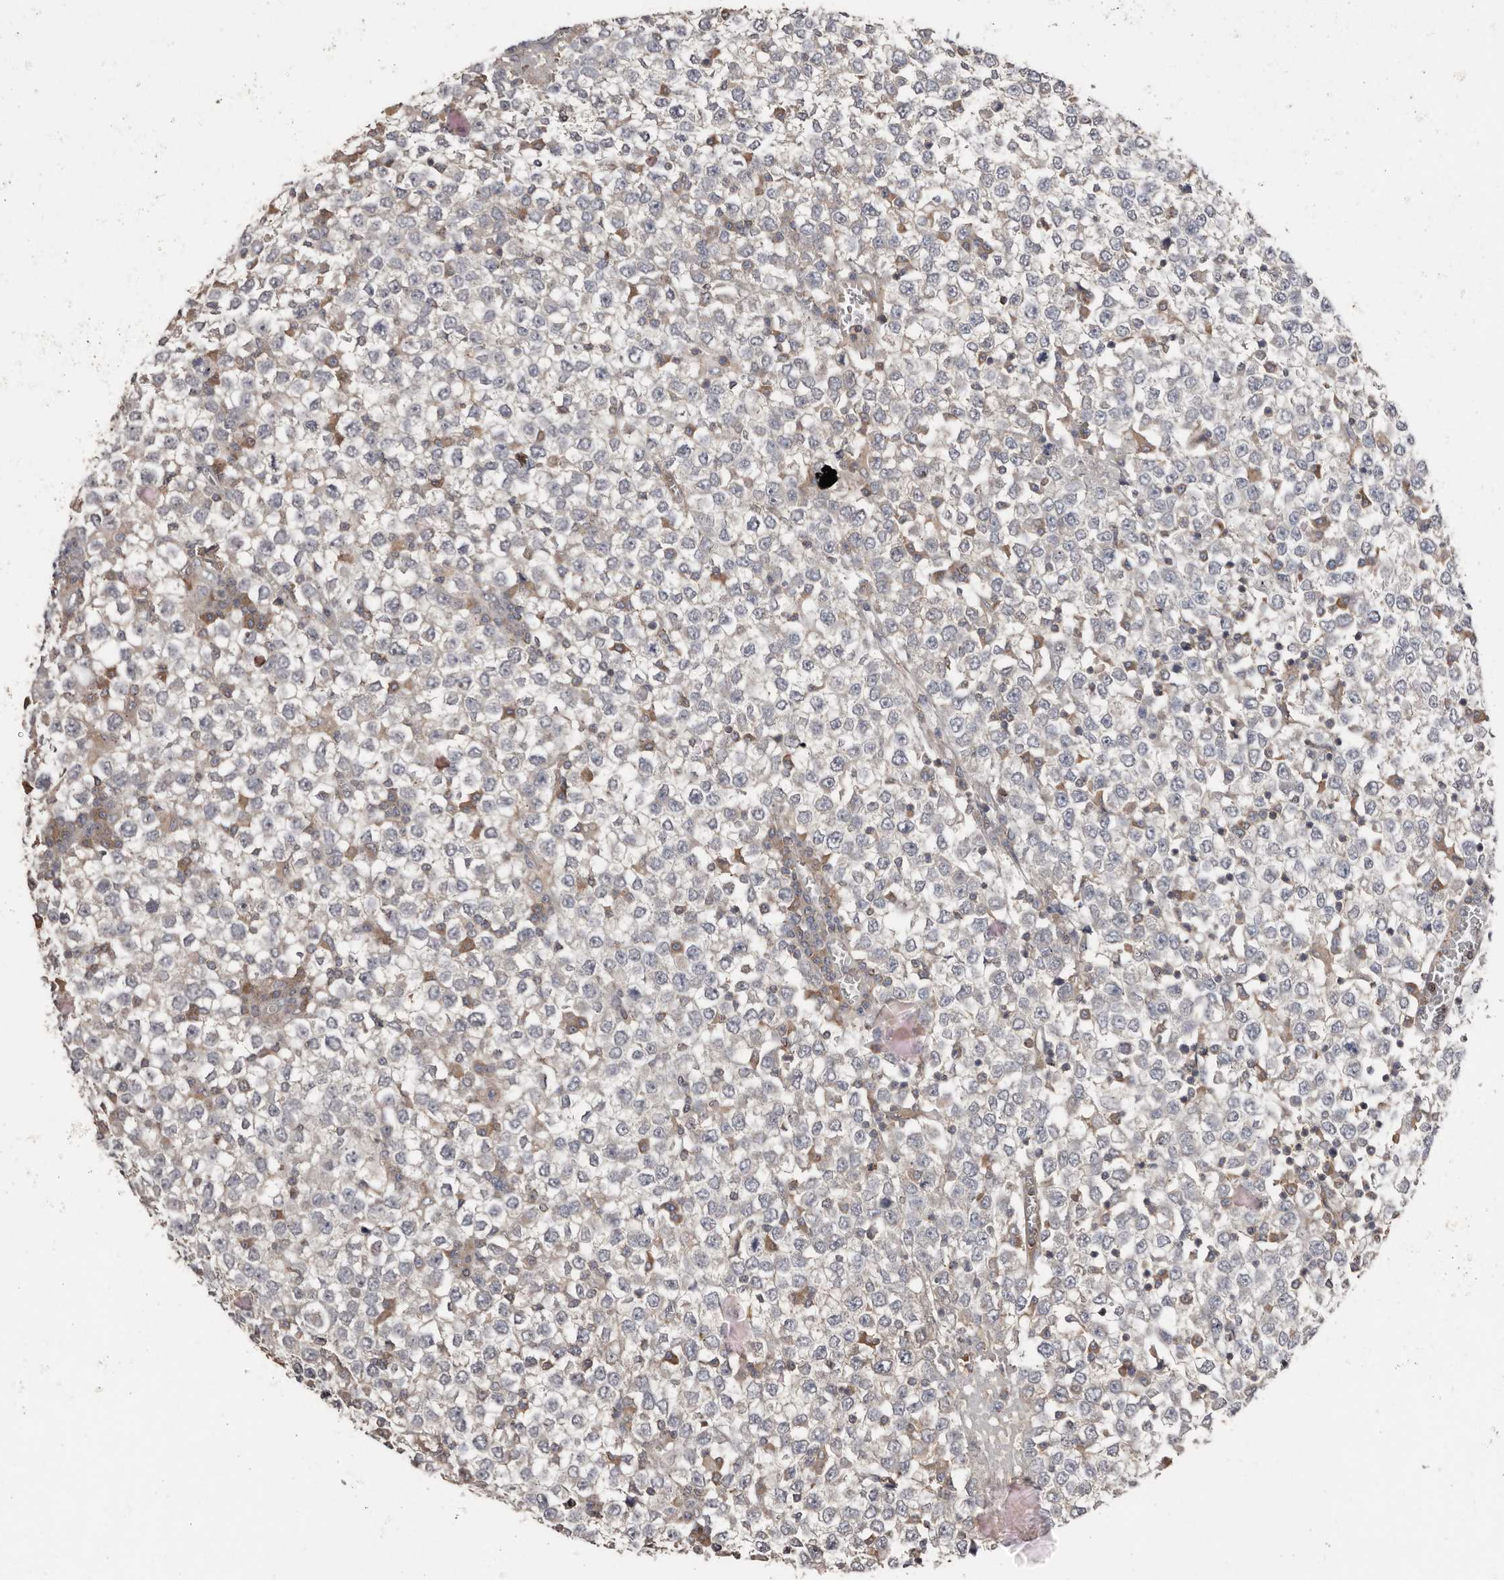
{"staining": {"intensity": "negative", "quantity": "none", "location": "none"}, "tissue": "testis cancer", "cell_type": "Tumor cells", "image_type": "cancer", "snomed": [{"axis": "morphology", "description": "Seminoma, NOS"}, {"axis": "topography", "description": "Testis"}], "caption": "Immunohistochemical staining of human testis seminoma demonstrates no significant expression in tumor cells.", "gene": "SLC39A2", "patient": {"sex": "male", "age": 65}}